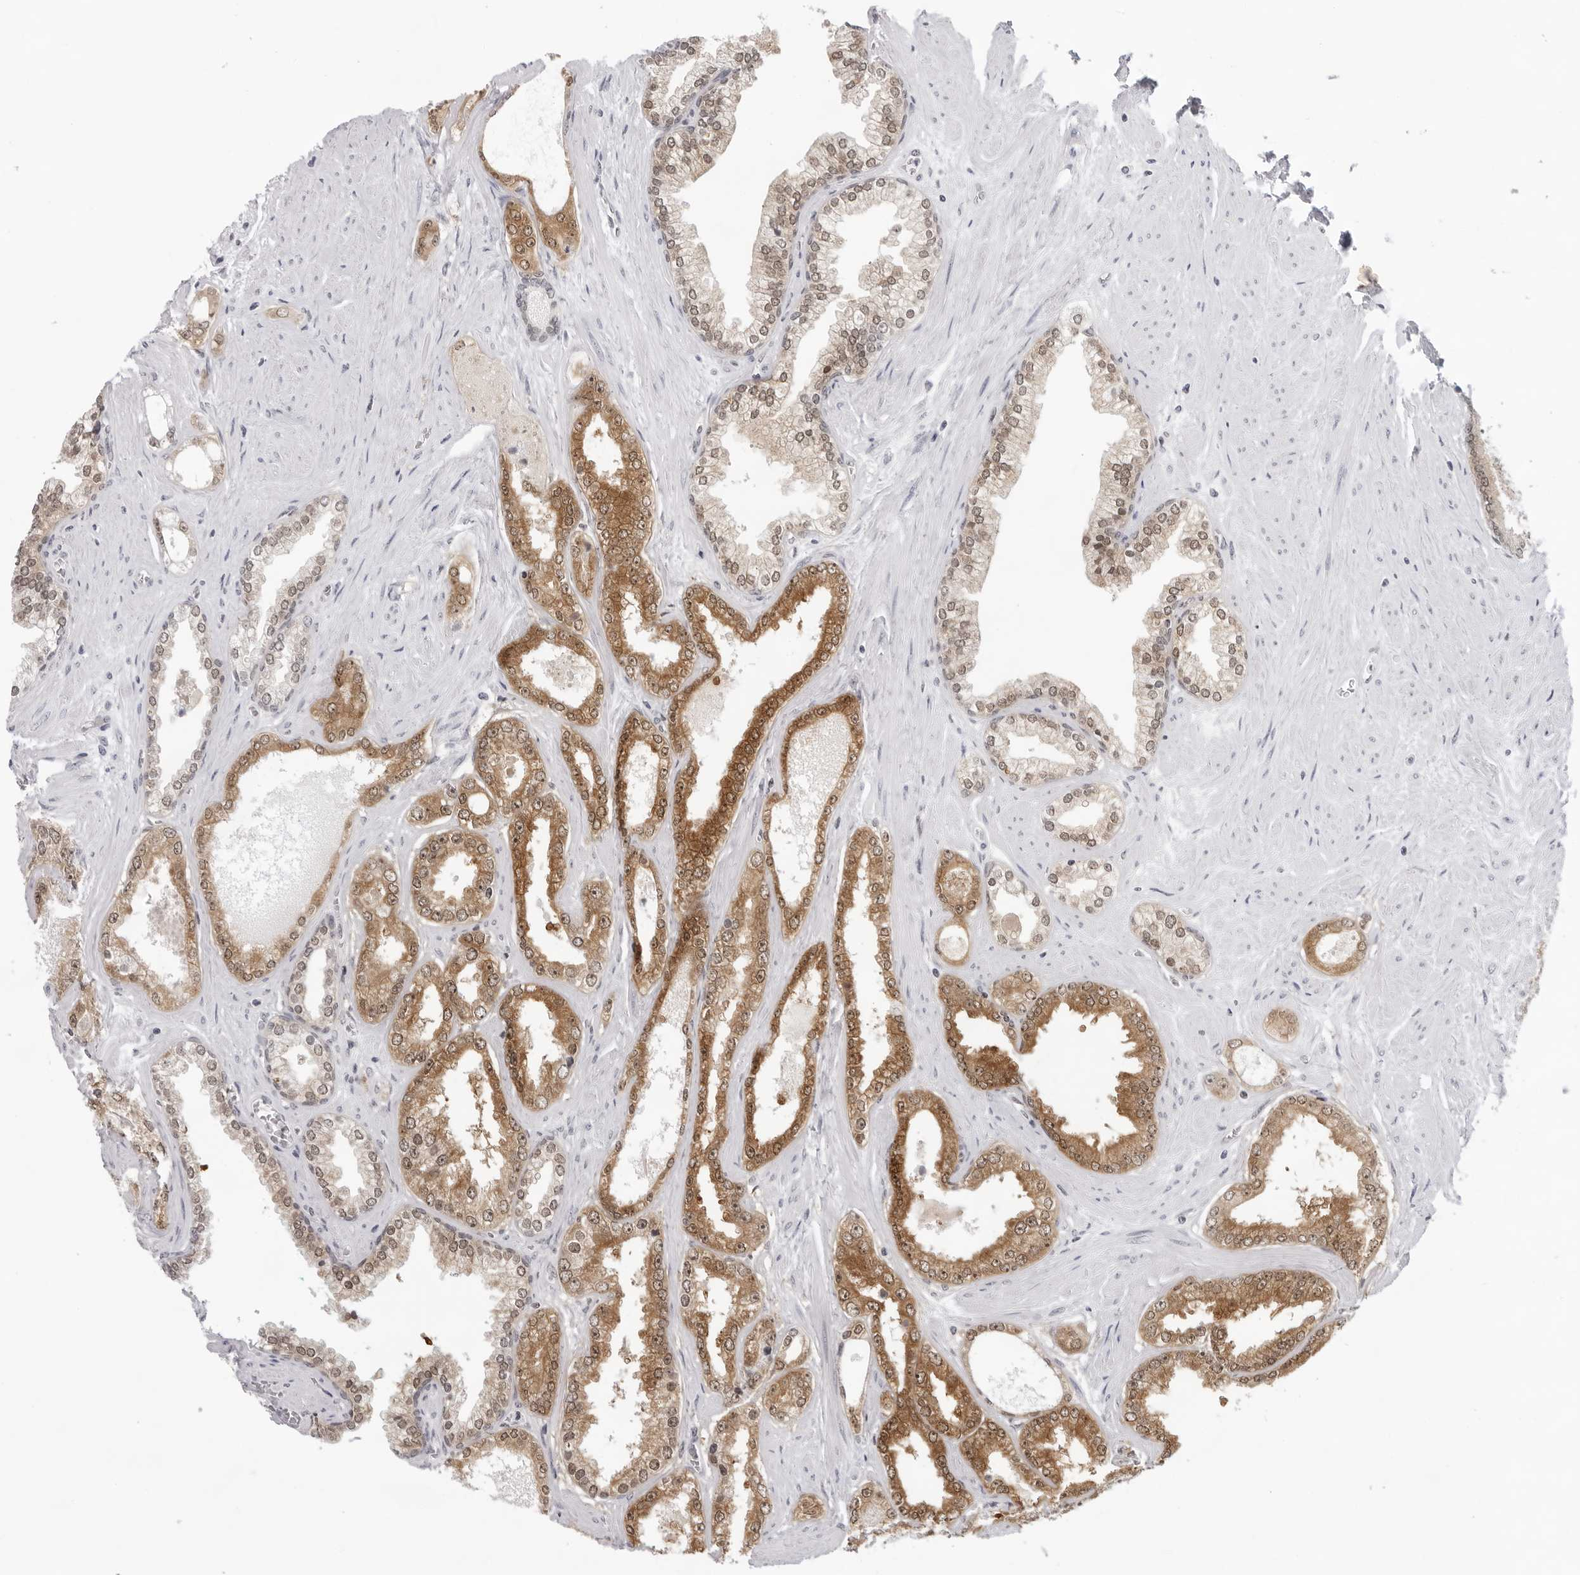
{"staining": {"intensity": "moderate", "quantity": ">75%", "location": "cytoplasmic/membranous"}, "tissue": "prostate cancer", "cell_type": "Tumor cells", "image_type": "cancer", "snomed": [{"axis": "morphology", "description": "Adenocarcinoma, Low grade"}, {"axis": "topography", "description": "Prostate"}], "caption": "Protein expression analysis of human prostate cancer (low-grade adenocarcinoma) reveals moderate cytoplasmic/membranous expression in approximately >75% of tumor cells.", "gene": "CASP7", "patient": {"sex": "male", "age": 62}}